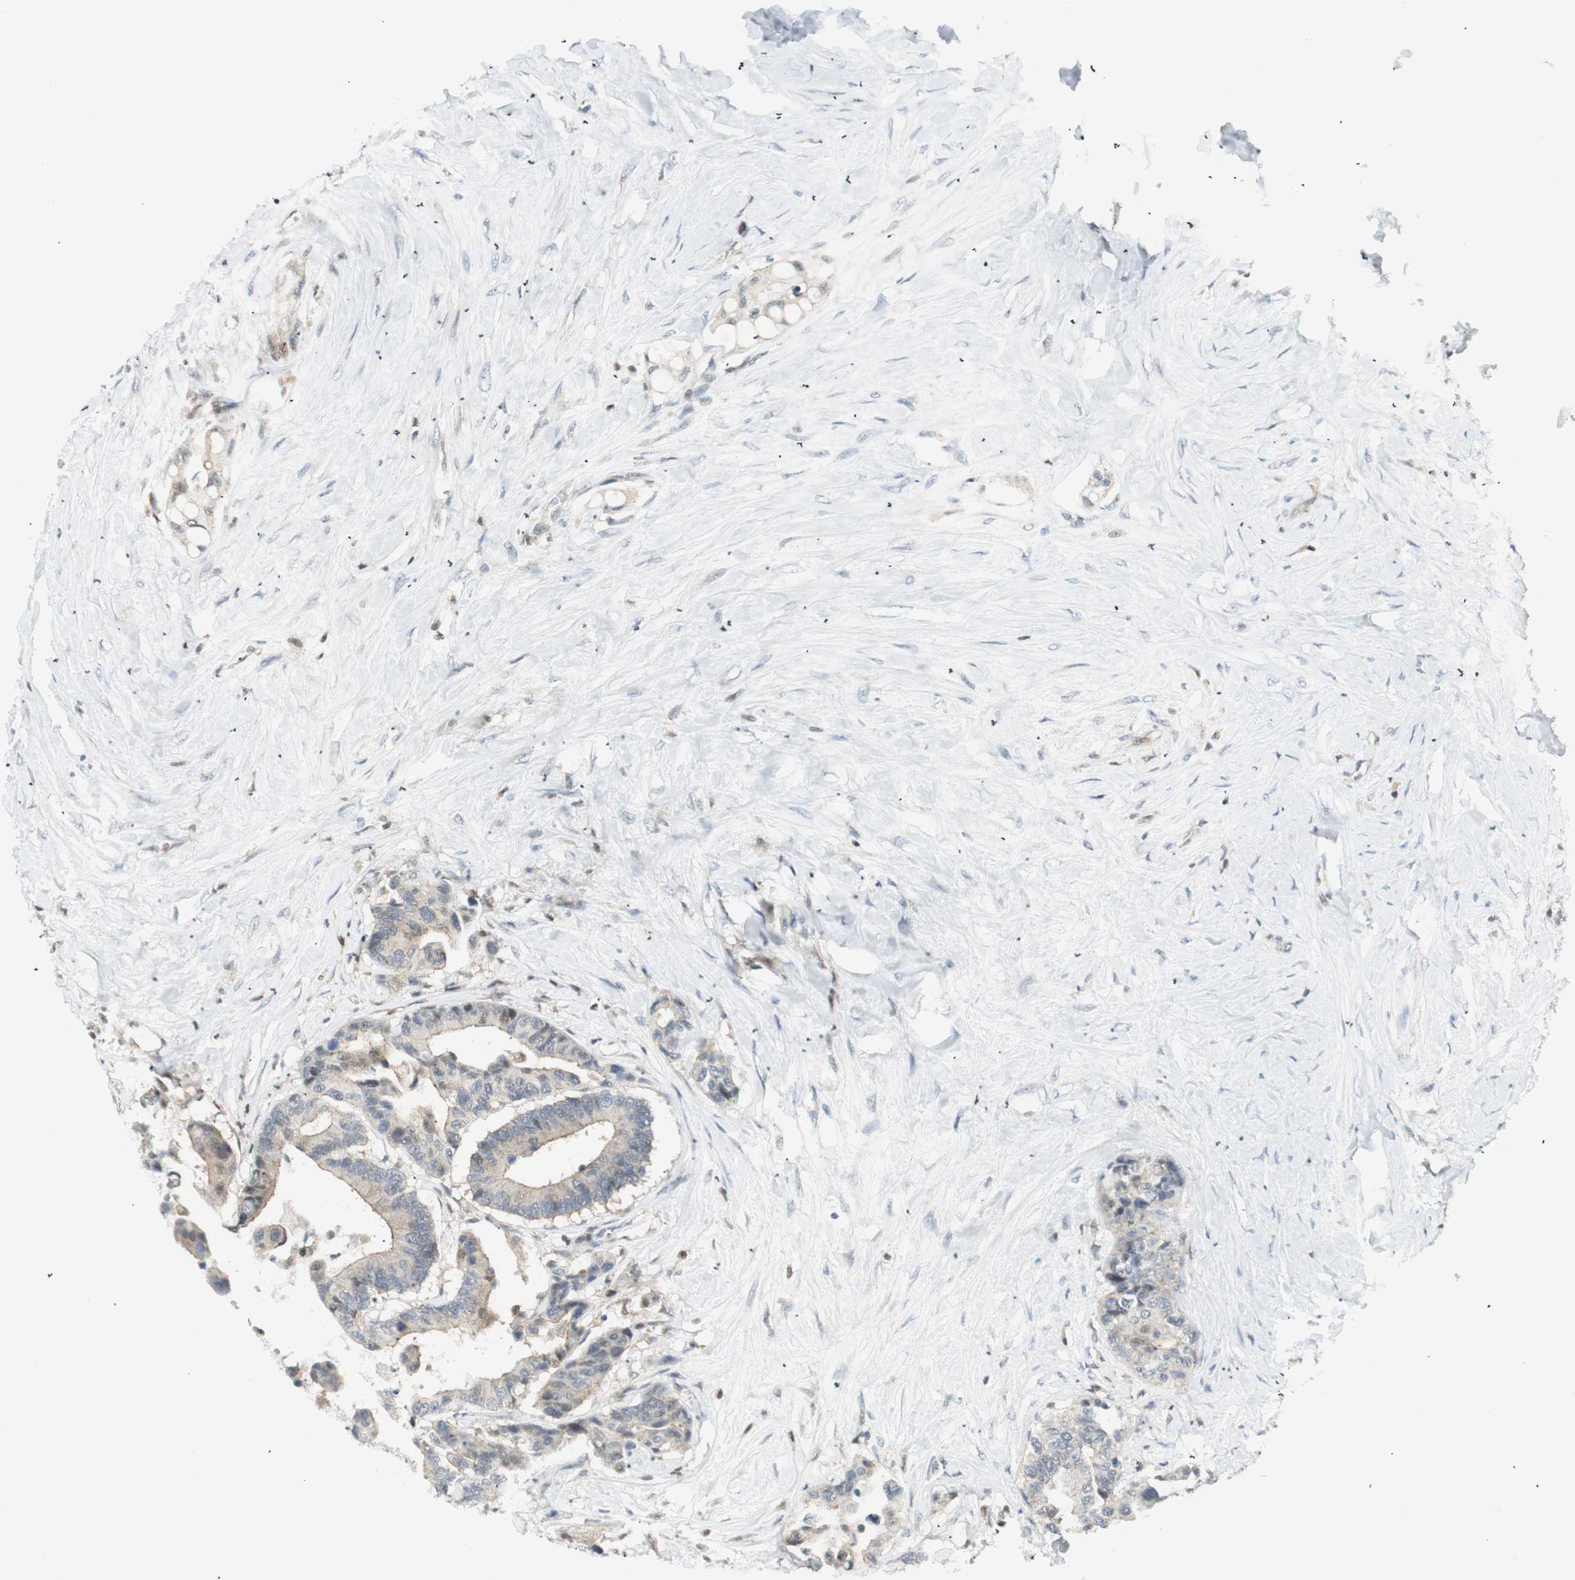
{"staining": {"intensity": "weak", "quantity": "<25%", "location": "cytoplasmic/membranous,nuclear"}, "tissue": "colorectal cancer", "cell_type": "Tumor cells", "image_type": "cancer", "snomed": [{"axis": "morphology", "description": "Normal tissue, NOS"}, {"axis": "morphology", "description": "Adenocarcinoma, NOS"}, {"axis": "topography", "description": "Colon"}], "caption": "This is an immunohistochemistry image of human colorectal cancer. There is no positivity in tumor cells.", "gene": "PPP1CA", "patient": {"sex": "male", "age": 82}}